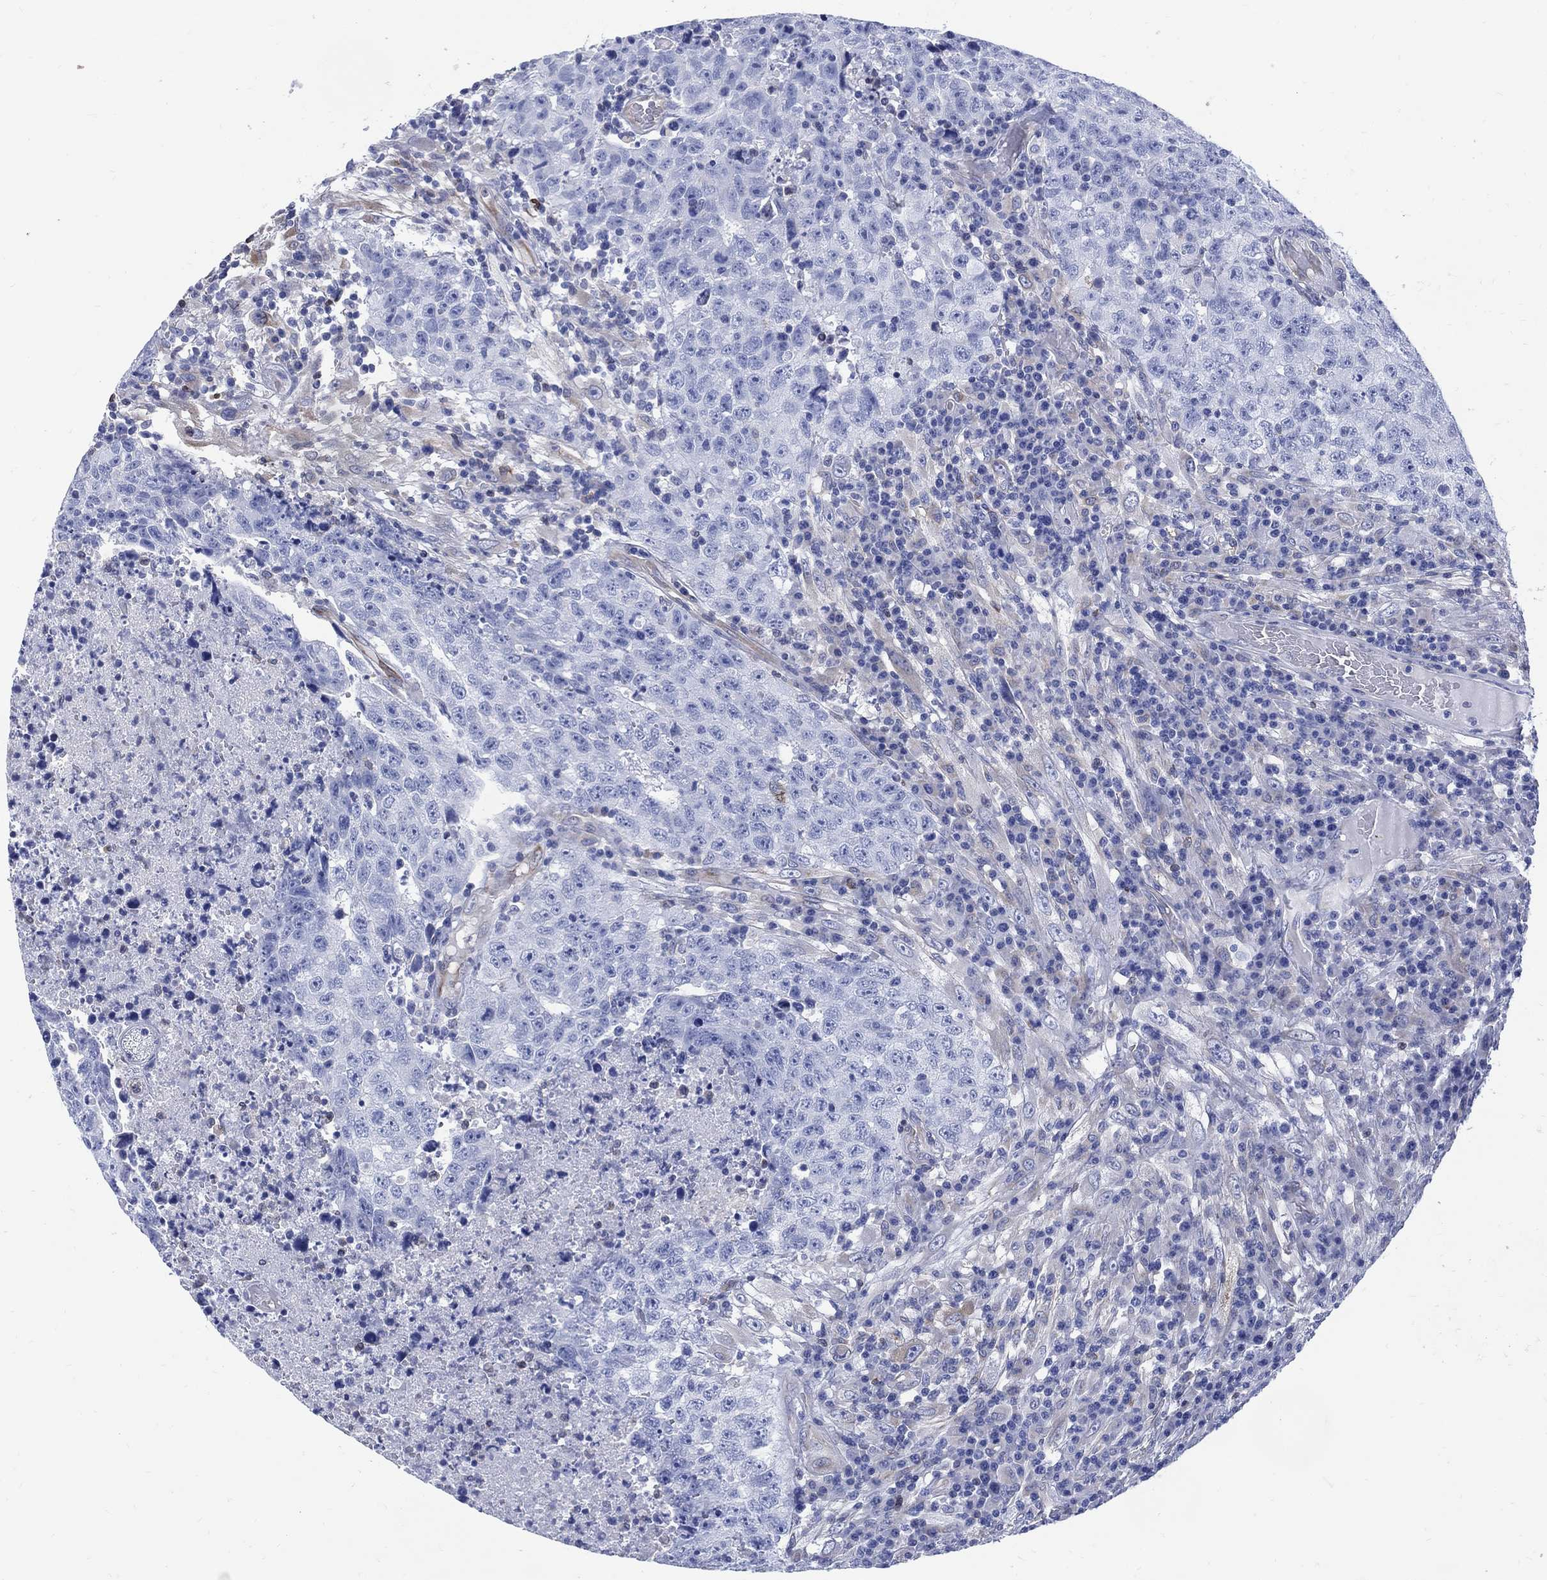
{"staining": {"intensity": "negative", "quantity": "none", "location": "none"}, "tissue": "testis cancer", "cell_type": "Tumor cells", "image_type": "cancer", "snomed": [{"axis": "morphology", "description": "Necrosis, NOS"}, {"axis": "morphology", "description": "Carcinoma, Embryonal, NOS"}, {"axis": "topography", "description": "Testis"}], "caption": "An immunohistochemistry photomicrograph of testis cancer (embryonal carcinoma) is shown. There is no staining in tumor cells of testis cancer (embryonal carcinoma). Nuclei are stained in blue.", "gene": "DDI1", "patient": {"sex": "male", "age": 19}}